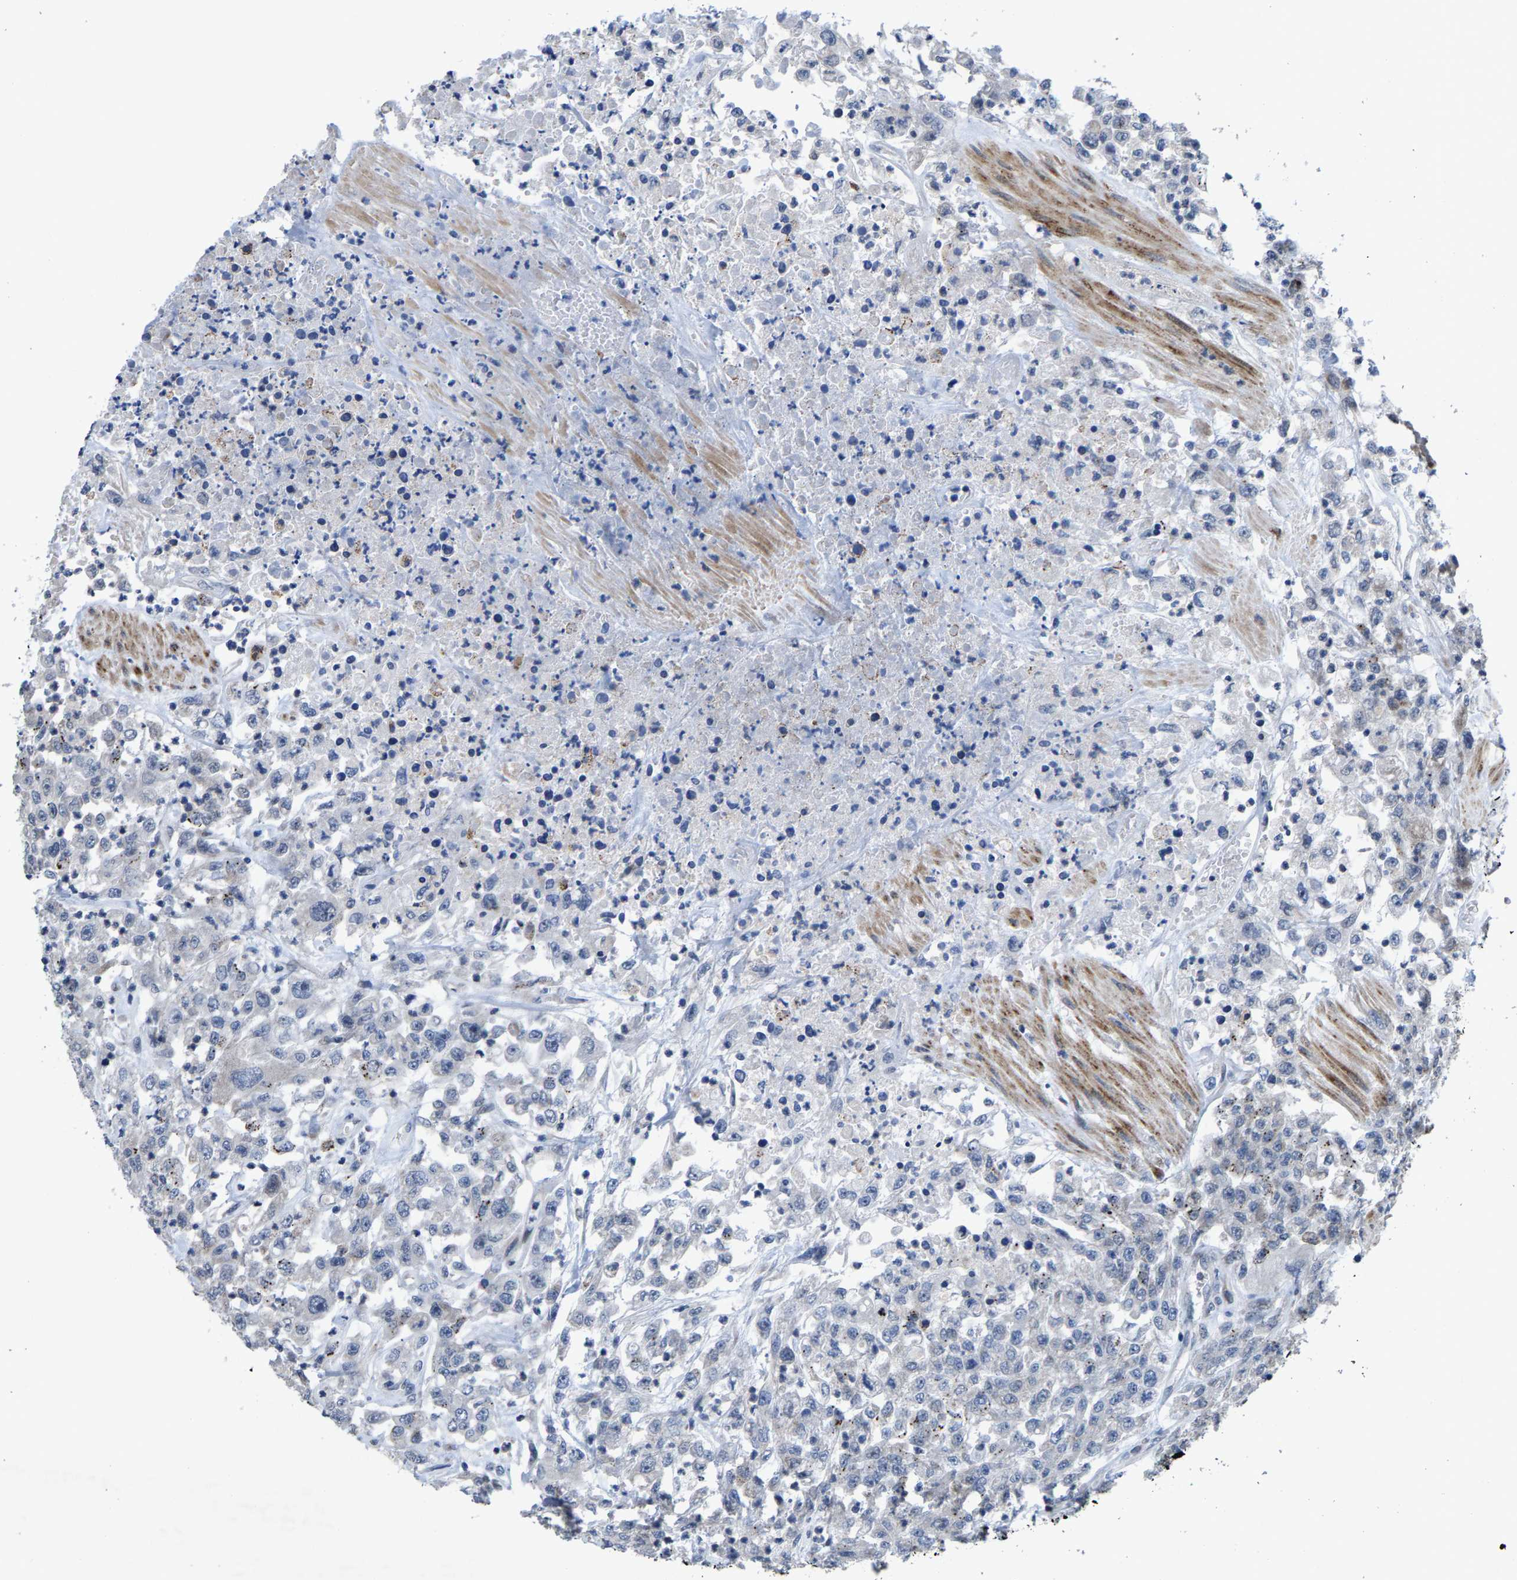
{"staining": {"intensity": "negative", "quantity": "none", "location": "none"}, "tissue": "urothelial cancer", "cell_type": "Tumor cells", "image_type": "cancer", "snomed": [{"axis": "morphology", "description": "Urothelial carcinoma, High grade"}, {"axis": "topography", "description": "Urinary bladder"}], "caption": "A histopathology image of urothelial cancer stained for a protein displays no brown staining in tumor cells.", "gene": "TDRKH", "patient": {"sex": "male", "age": 46}}